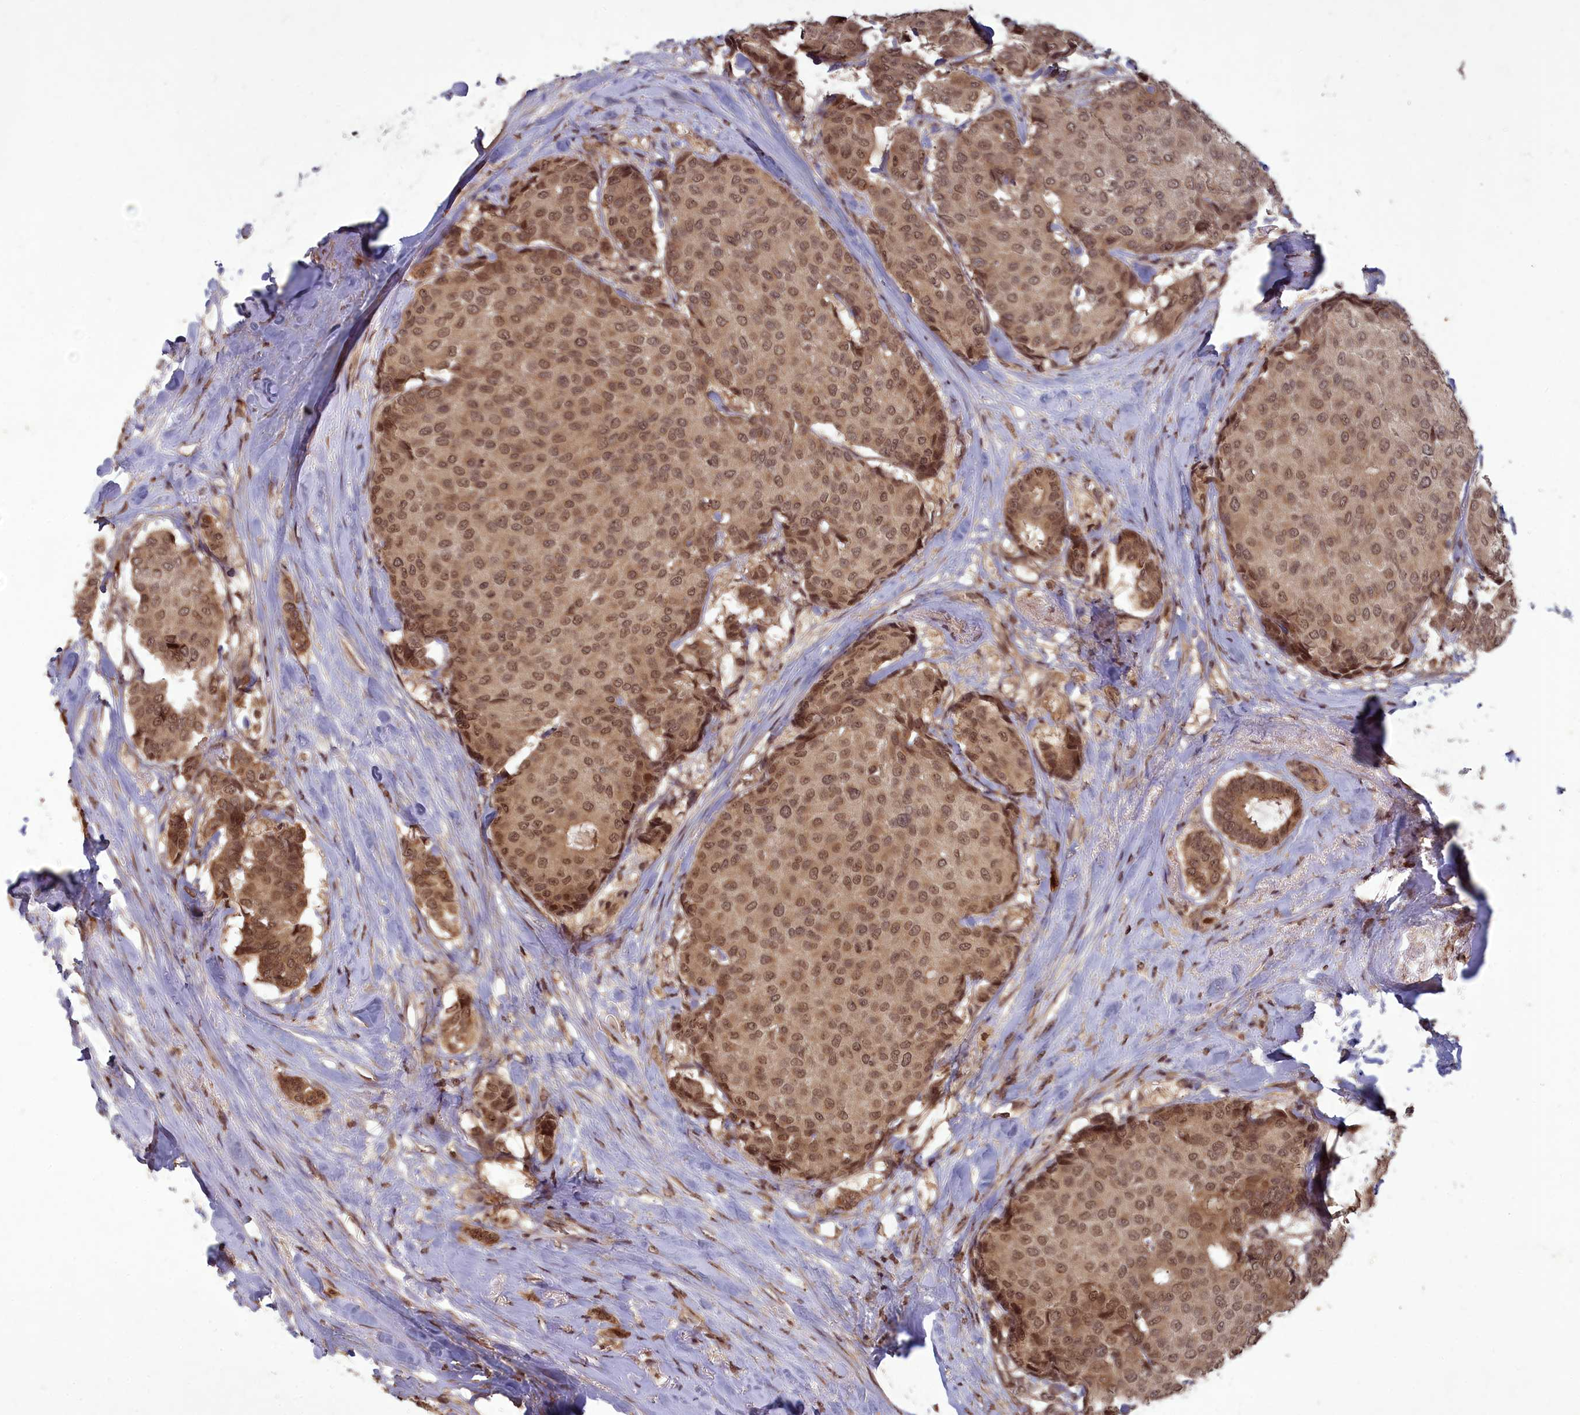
{"staining": {"intensity": "moderate", "quantity": ">75%", "location": "nuclear"}, "tissue": "breast cancer", "cell_type": "Tumor cells", "image_type": "cancer", "snomed": [{"axis": "morphology", "description": "Duct carcinoma"}, {"axis": "topography", "description": "Breast"}], "caption": "An immunohistochemistry (IHC) image of tumor tissue is shown. Protein staining in brown highlights moderate nuclear positivity in breast cancer (invasive ductal carcinoma) within tumor cells. (DAB = brown stain, brightfield microscopy at high magnification).", "gene": "SRMS", "patient": {"sex": "female", "age": 75}}